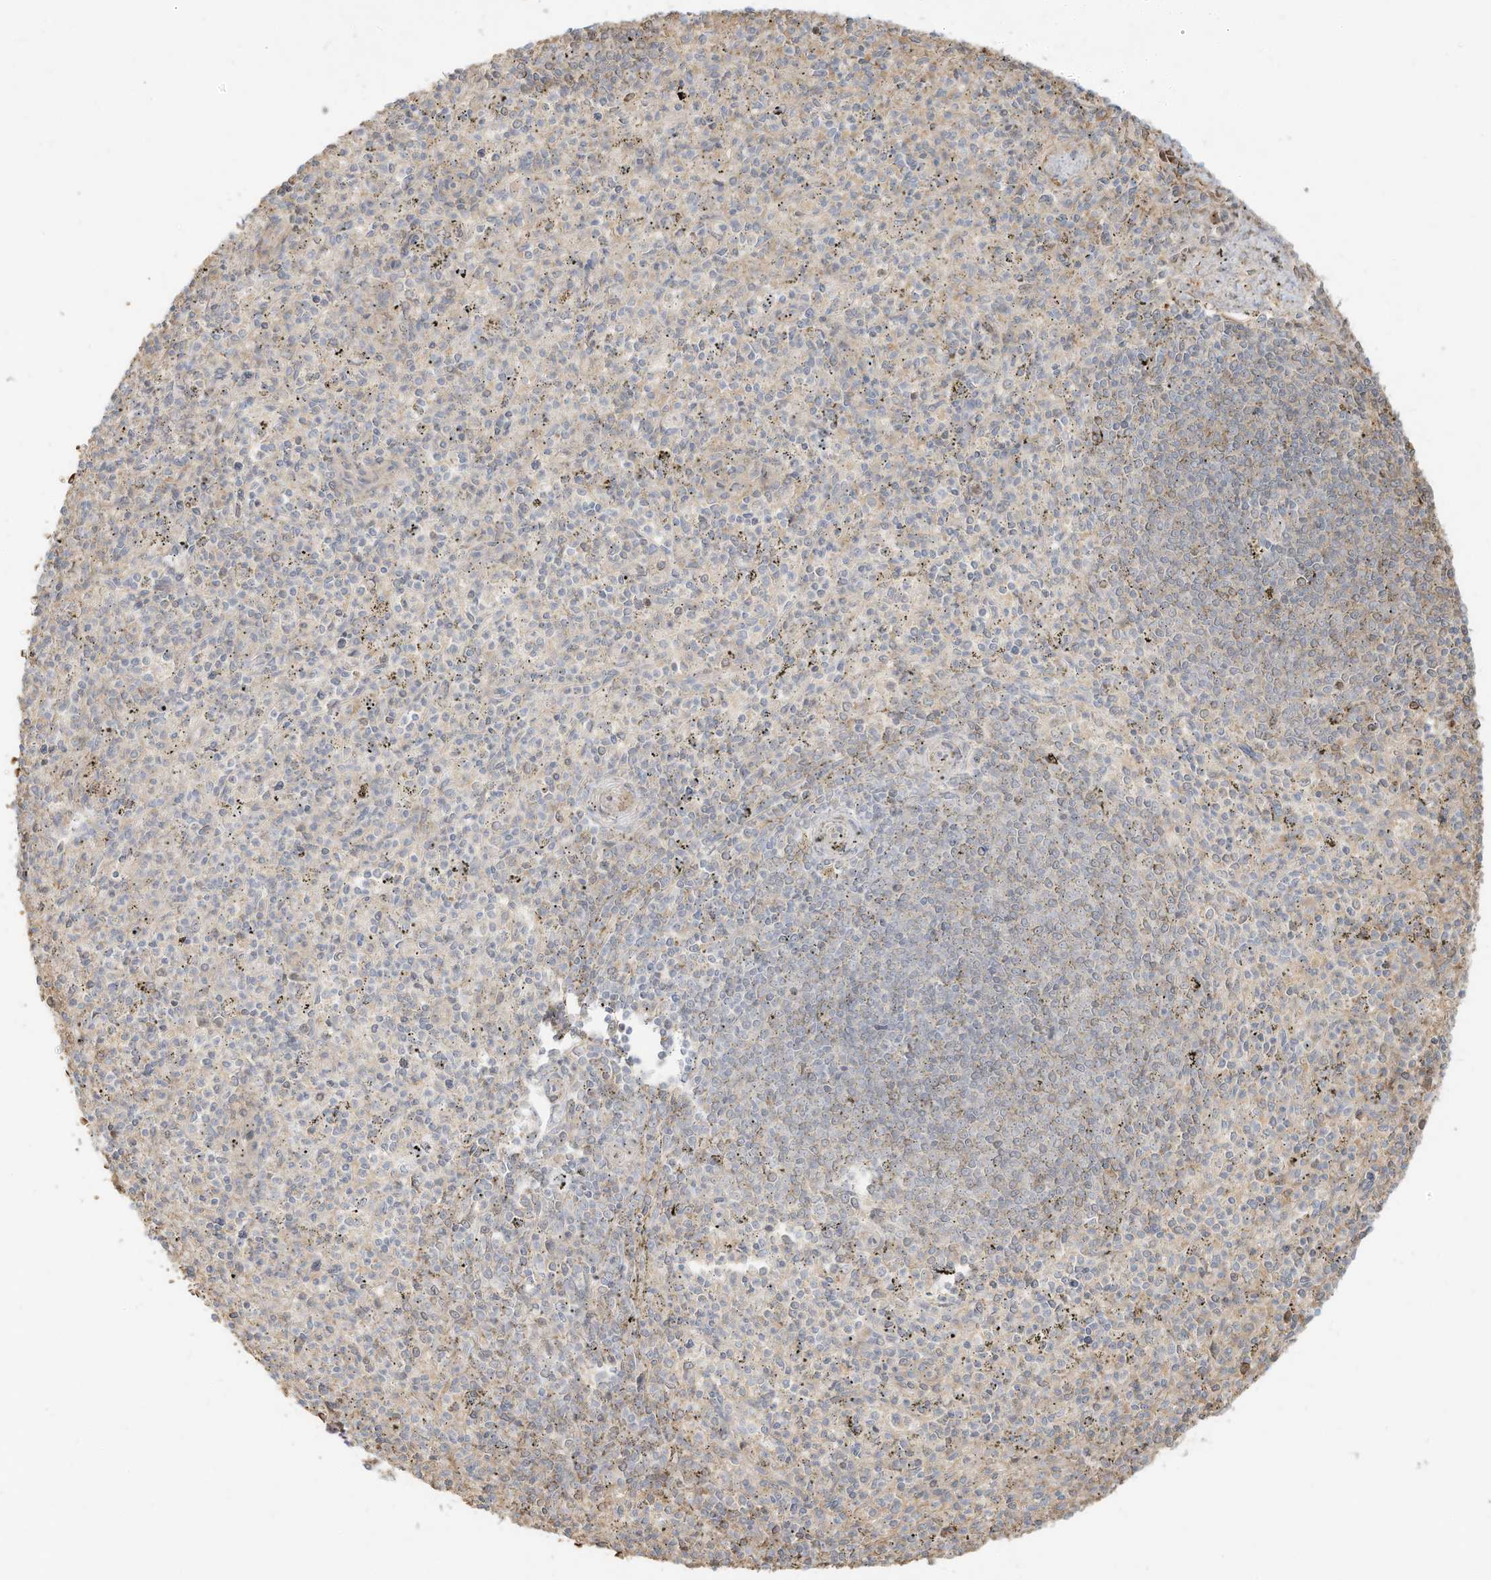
{"staining": {"intensity": "moderate", "quantity": "<25%", "location": "cytoplasmic/membranous"}, "tissue": "spleen", "cell_type": "Cells in red pulp", "image_type": "normal", "snomed": [{"axis": "morphology", "description": "Normal tissue, NOS"}, {"axis": "topography", "description": "Spleen"}], "caption": "Human spleen stained with a brown dye demonstrates moderate cytoplasmic/membranous positive expression in about <25% of cells in red pulp.", "gene": "OFD1", "patient": {"sex": "male", "age": 72}}